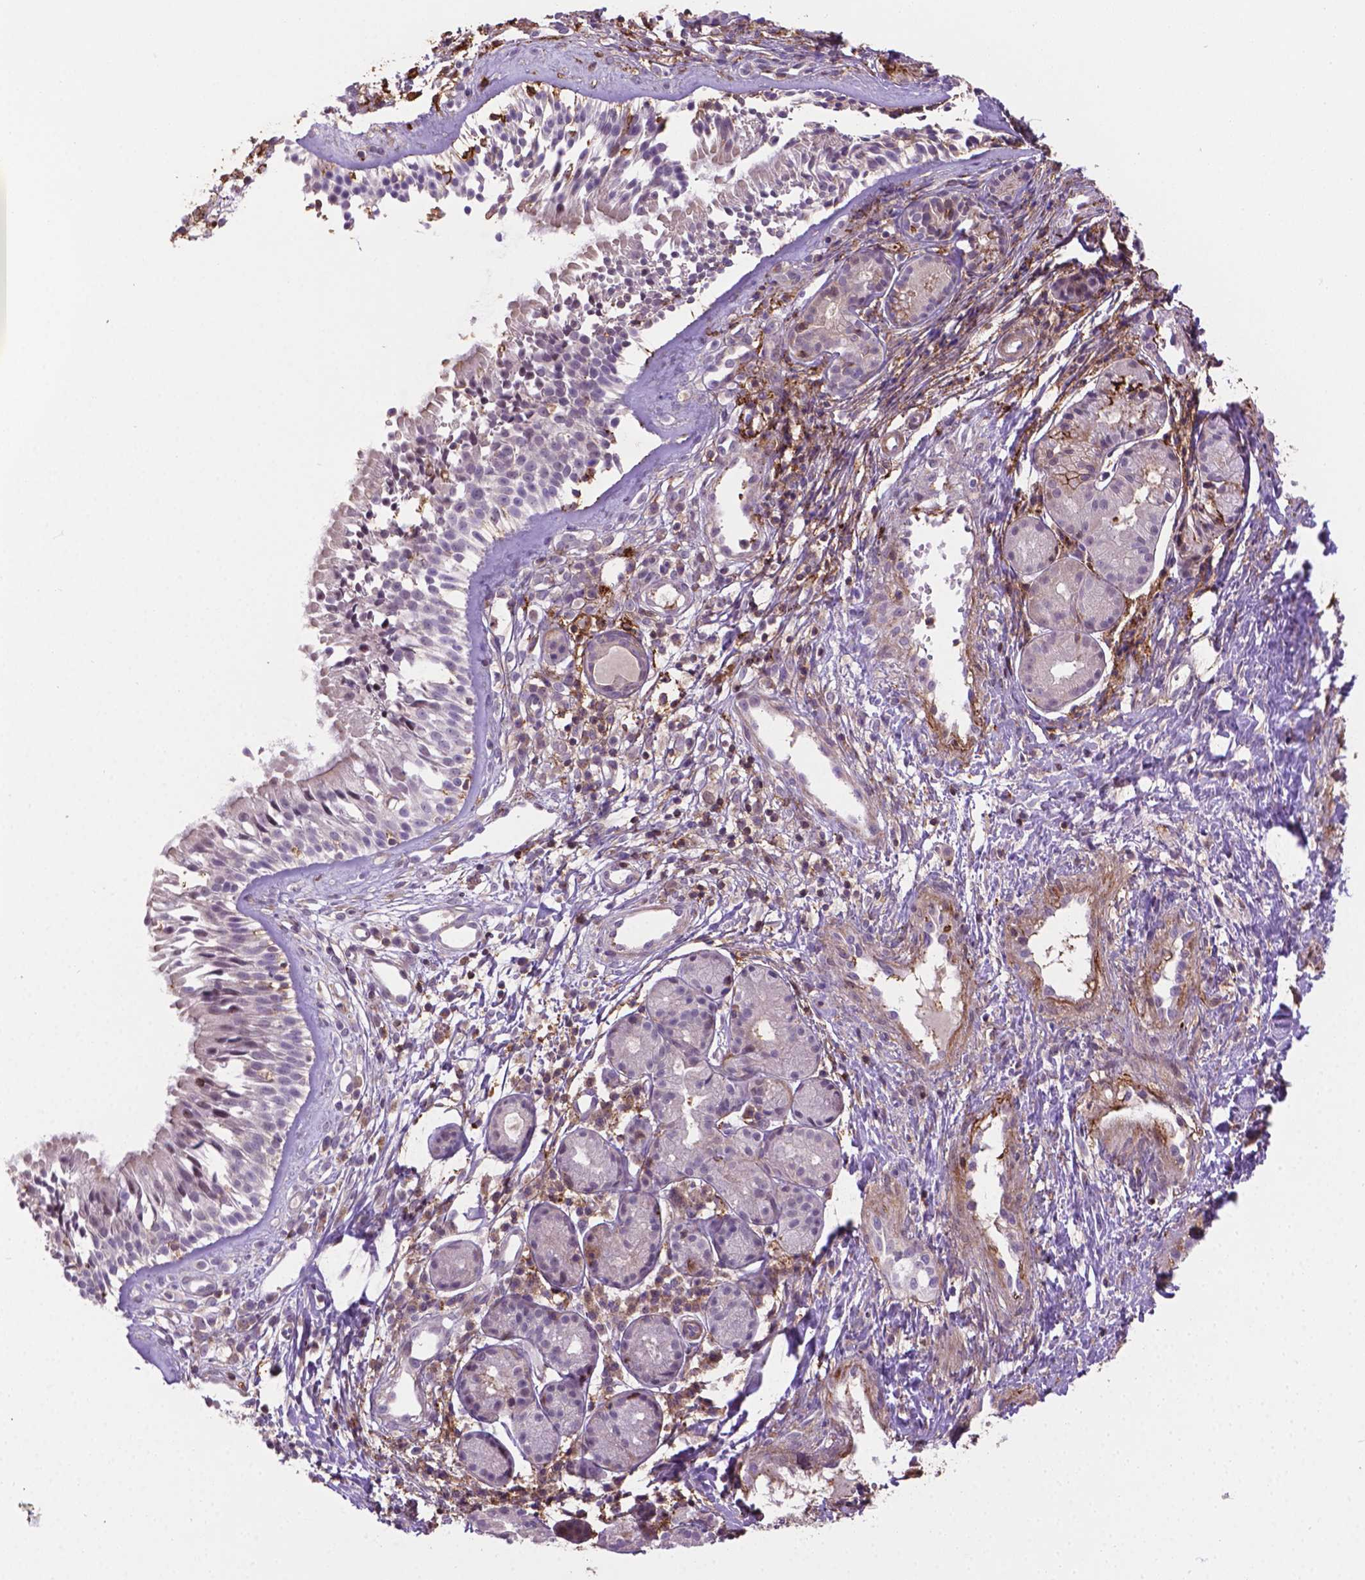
{"staining": {"intensity": "negative", "quantity": "none", "location": "none"}, "tissue": "nasopharynx", "cell_type": "Respiratory epithelial cells", "image_type": "normal", "snomed": [{"axis": "morphology", "description": "Normal tissue, NOS"}, {"axis": "topography", "description": "Nasopharynx"}], "caption": "IHC histopathology image of unremarkable human nasopharynx stained for a protein (brown), which displays no positivity in respiratory epithelial cells.", "gene": "ACAD10", "patient": {"sex": "male", "age": 58}}